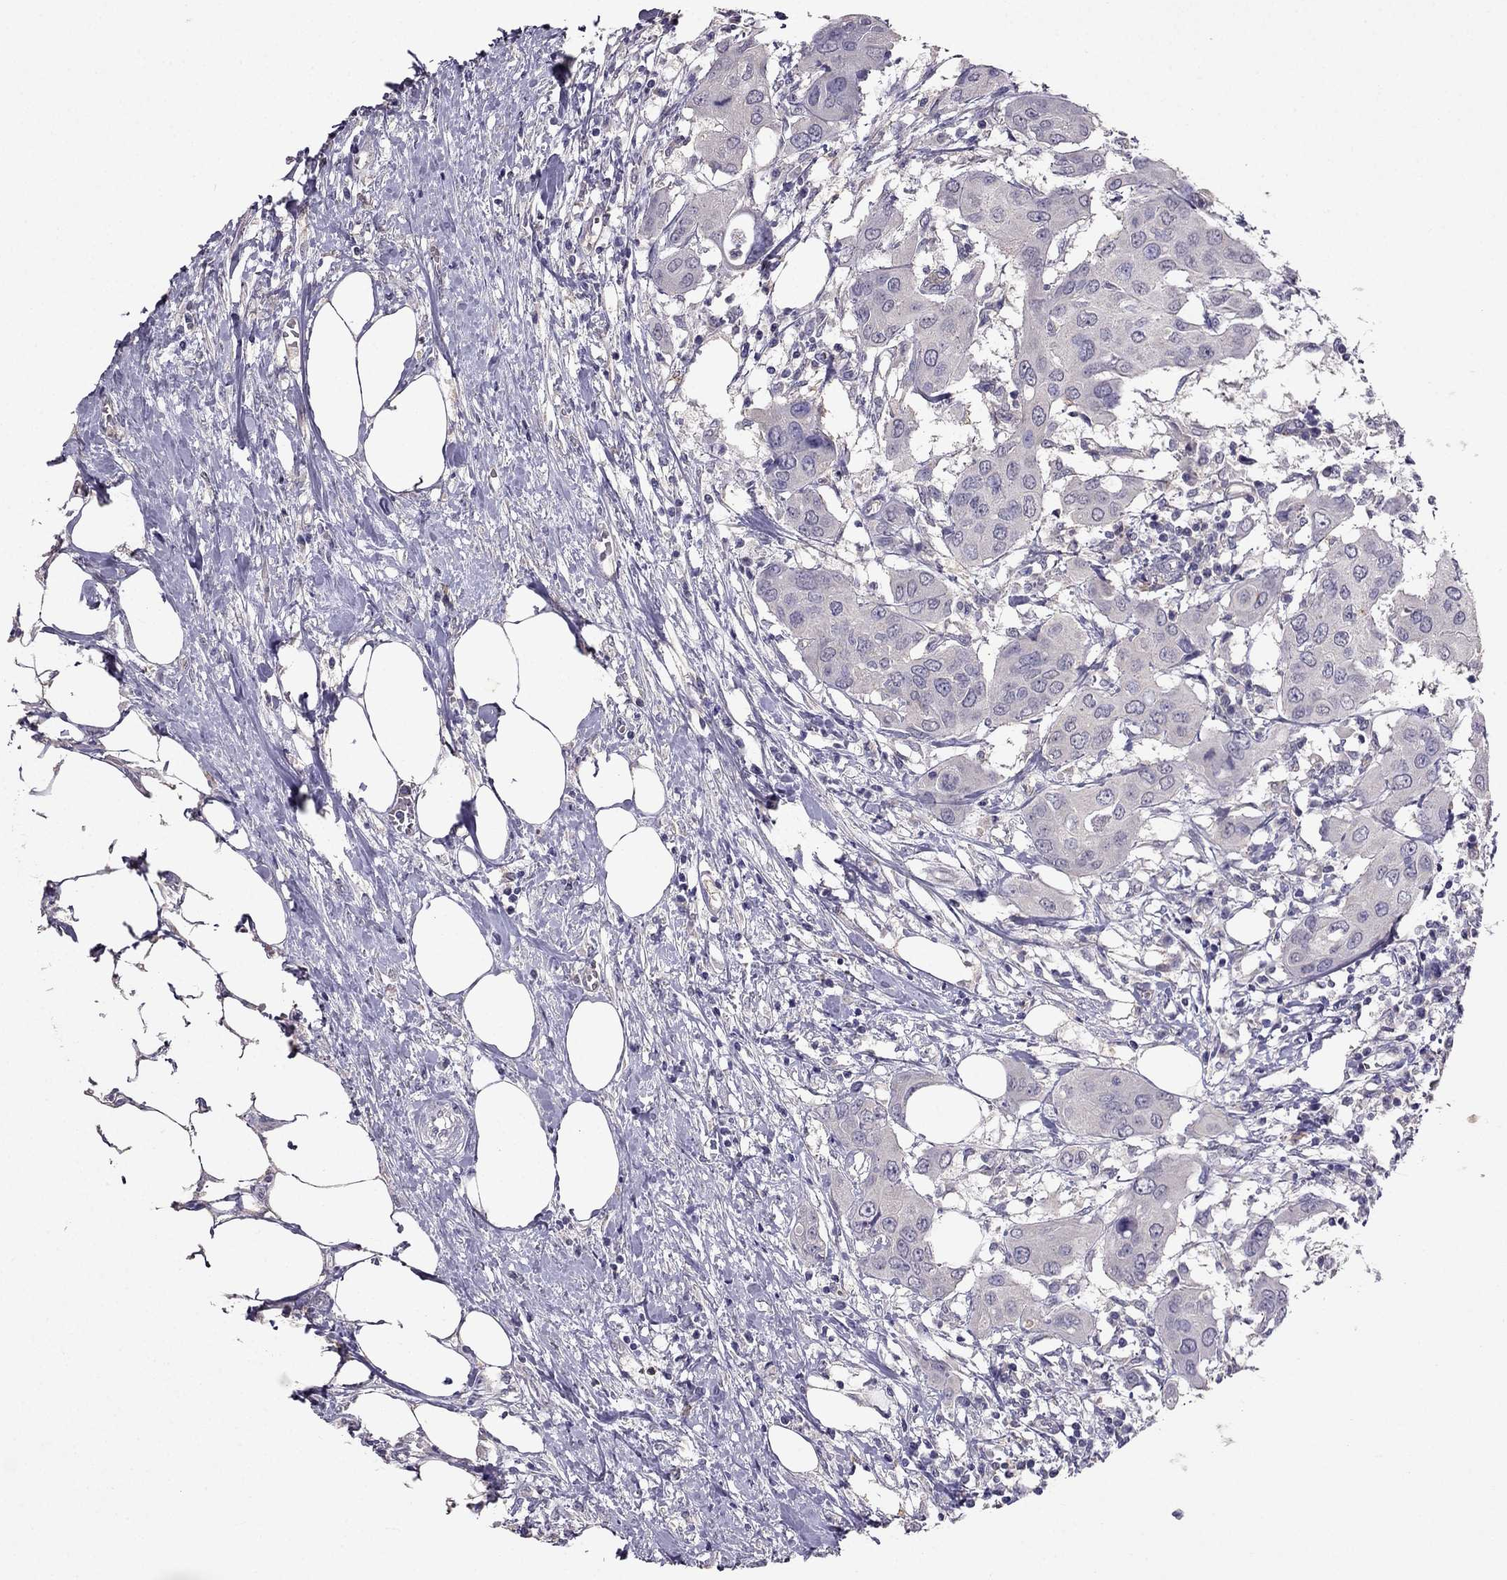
{"staining": {"intensity": "negative", "quantity": "none", "location": "none"}, "tissue": "urothelial cancer", "cell_type": "Tumor cells", "image_type": "cancer", "snomed": [{"axis": "morphology", "description": "Urothelial carcinoma, NOS"}, {"axis": "morphology", "description": "Urothelial carcinoma, High grade"}, {"axis": "topography", "description": "Urinary bladder"}], "caption": "The histopathology image demonstrates no significant positivity in tumor cells of high-grade urothelial carcinoma.", "gene": "RFLNB", "patient": {"sex": "male", "age": 63}}